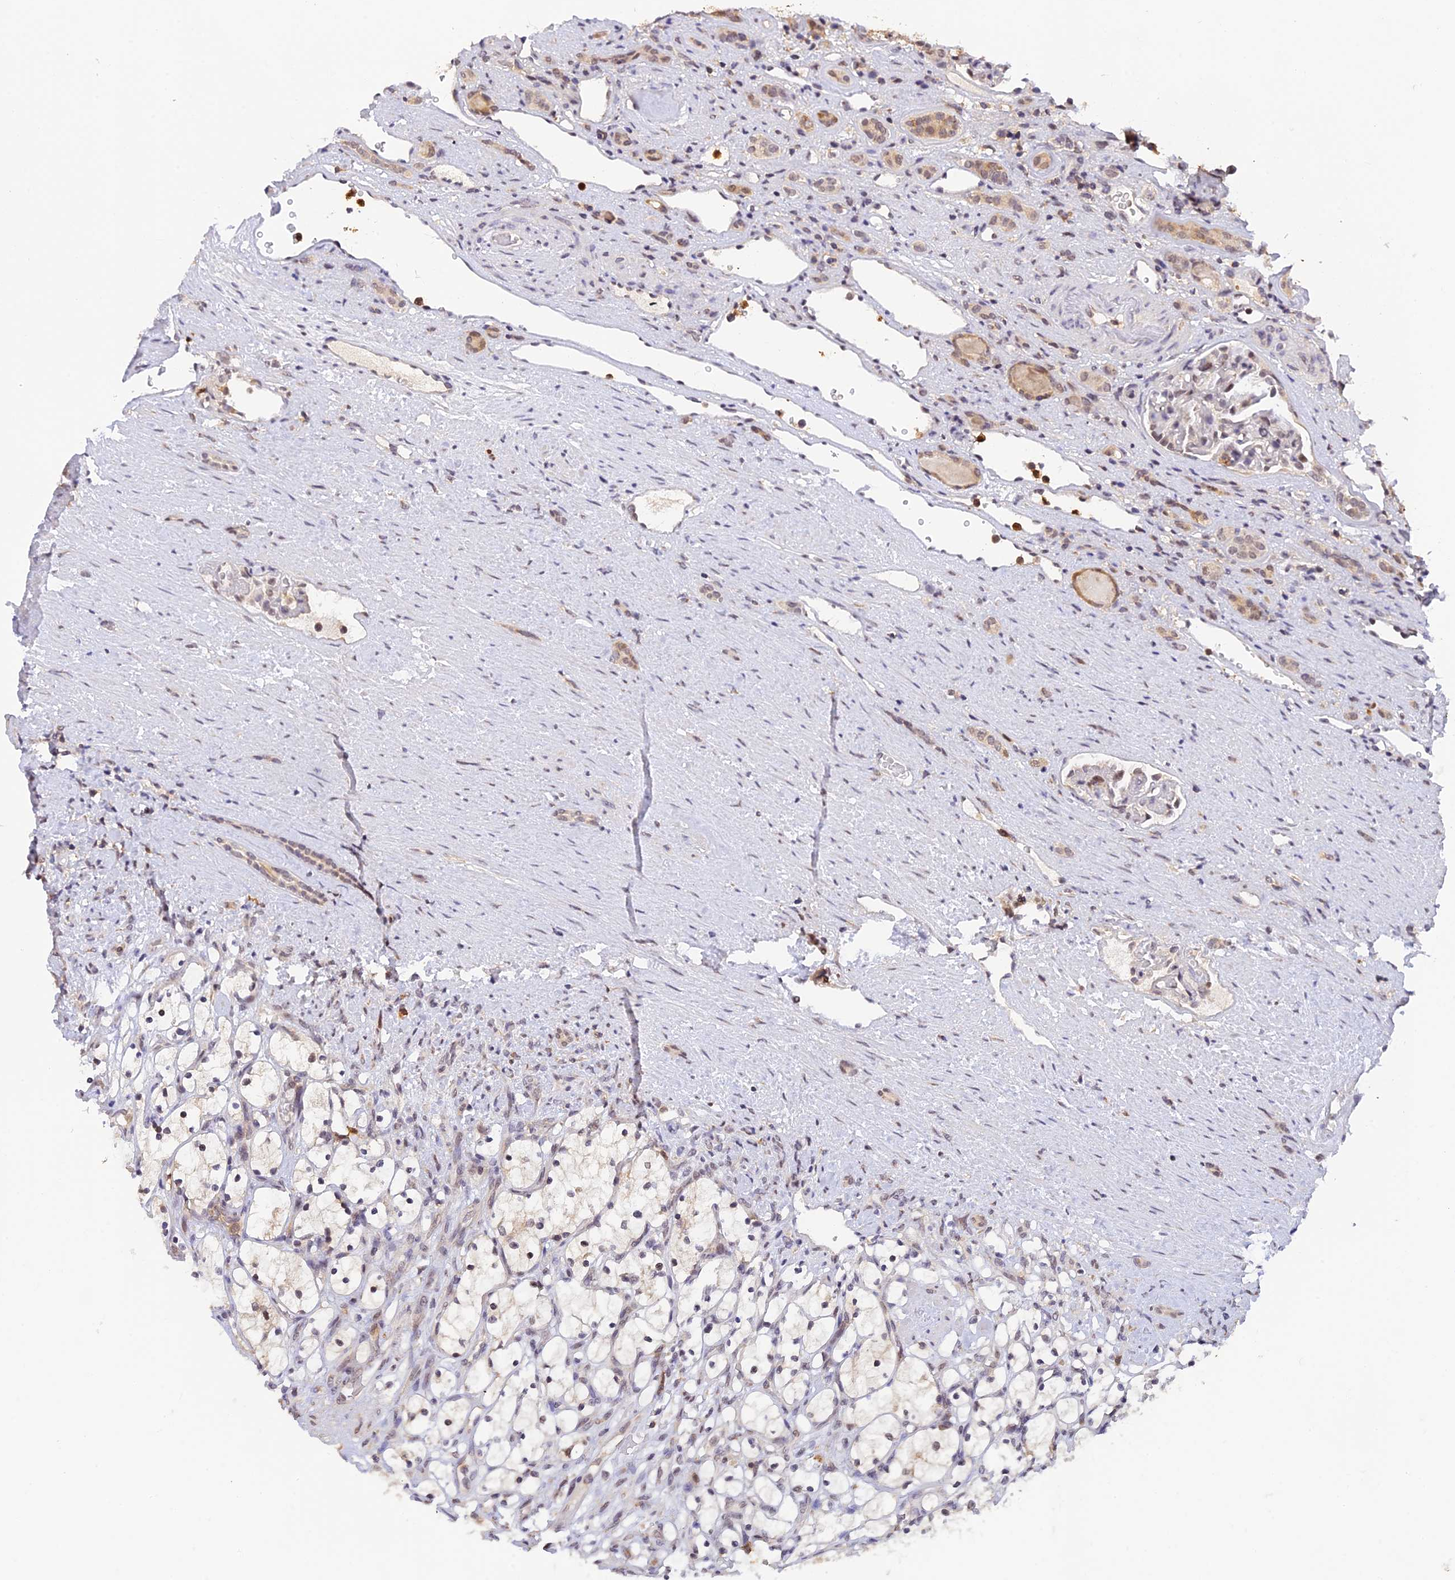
{"staining": {"intensity": "negative", "quantity": "none", "location": "none"}, "tissue": "renal cancer", "cell_type": "Tumor cells", "image_type": "cancer", "snomed": [{"axis": "morphology", "description": "Adenocarcinoma, NOS"}, {"axis": "topography", "description": "Kidney"}], "caption": "Tumor cells show no significant protein expression in adenocarcinoma (renal).", "gene": "PEX16", "patient": {"sex": "female", "age": 69}}